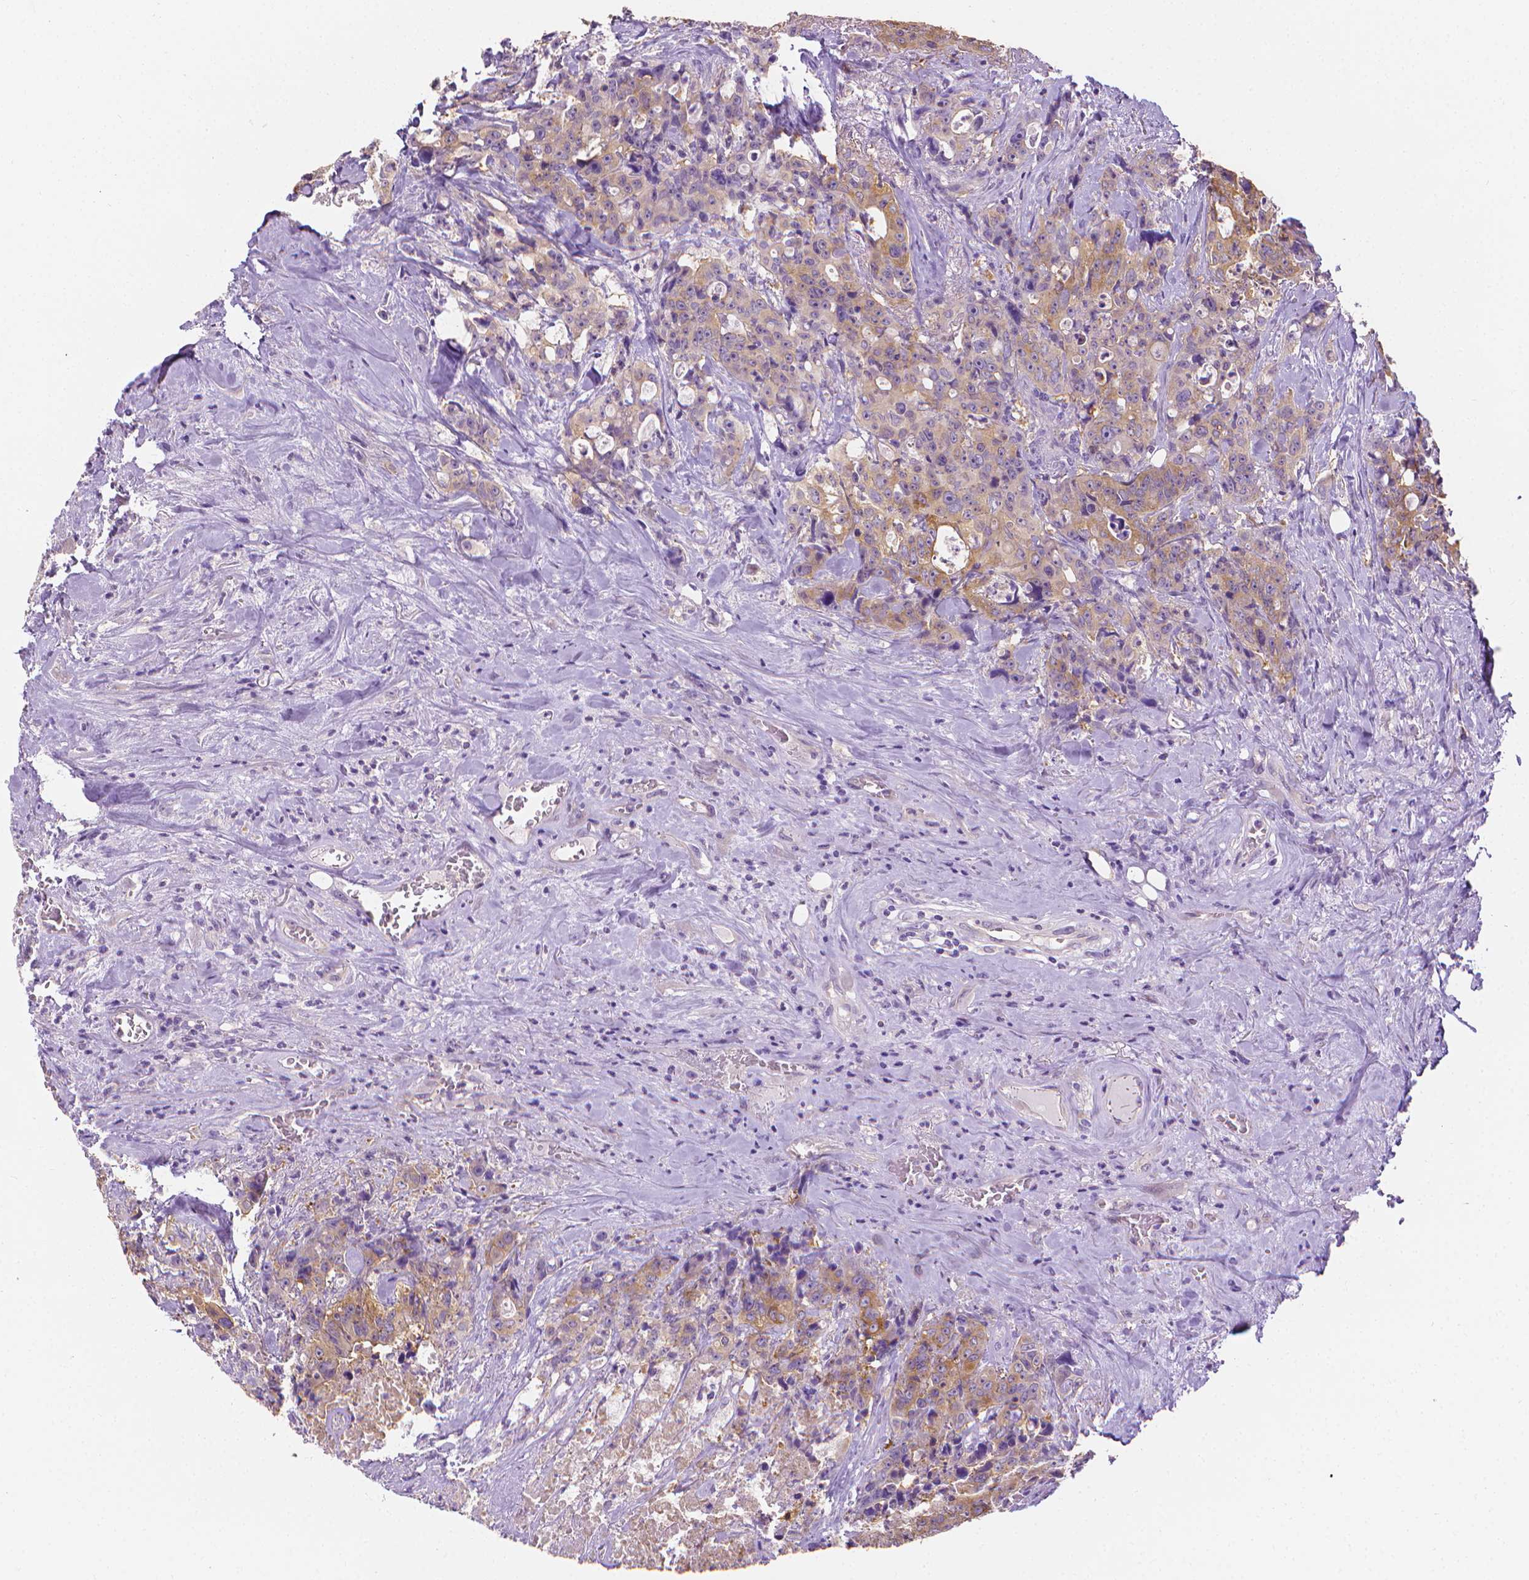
{"staining": {"intensity": "weak", "quantity": ">75%", "location": "cytoplasmic/membranous"}, "tissue": "colorectal cancer", "cell_type": "Tumor cells", "image_type": "cancer", "snomed": [{"axis": "morphology", "description": "Adenocarcinoma, NOS"}, {"axis": "topography", "description": "Rectum"}], "caption": "Weak cytoplasmic/membranous protein staining is appreciated in about >75% of tumor cells in adenocarcinoma (colorectal).", "gene": "FASN", "patient": {"sex": "female", "age": 62}}